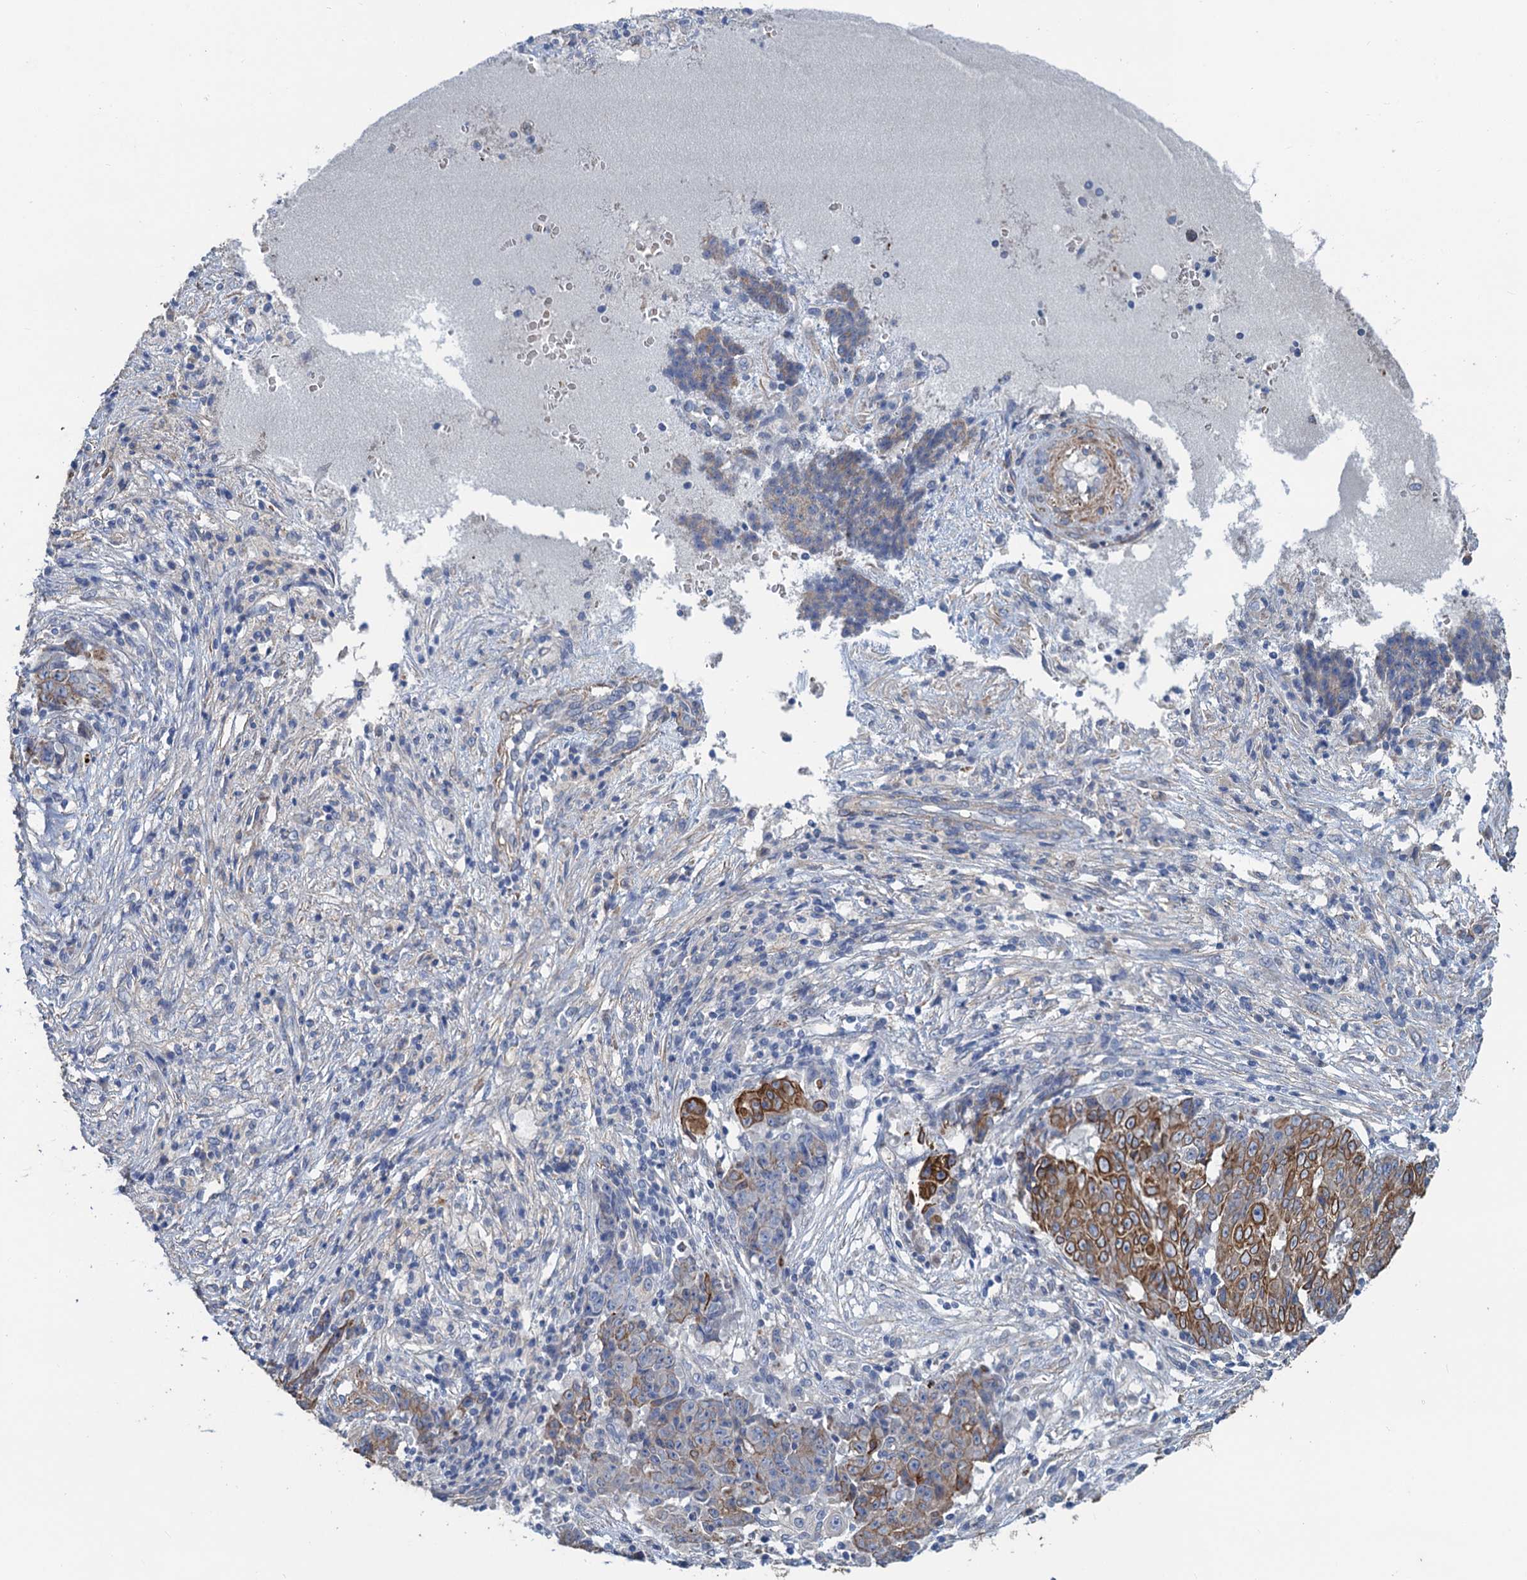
{"staining": {"intensity": "strong", "quantity": "25%-75%", "location": "cytoplasmic/membranous"}, "tissue": "ovarian cancer", "cell_type": "Tumor cells", "image_type": "cancer", "snomed": [{"axis": "morphology", "description": "Carcinoma, endometroid"}, {"axis": "topography", "description": "Ovary"}], "caption": "Immunohistochemistry histopathology image of neoplastic tissue: endometroid carcinoma (ovarian) stained using IHC displays high levels of strong protein expression localized specifically in the cytoplasmic/membranous of tumor cells, appearing as a cytoplasmic/membranous brown color.", "gene": "SMCO3", "patient": {"sex": "female", "age": 42}}